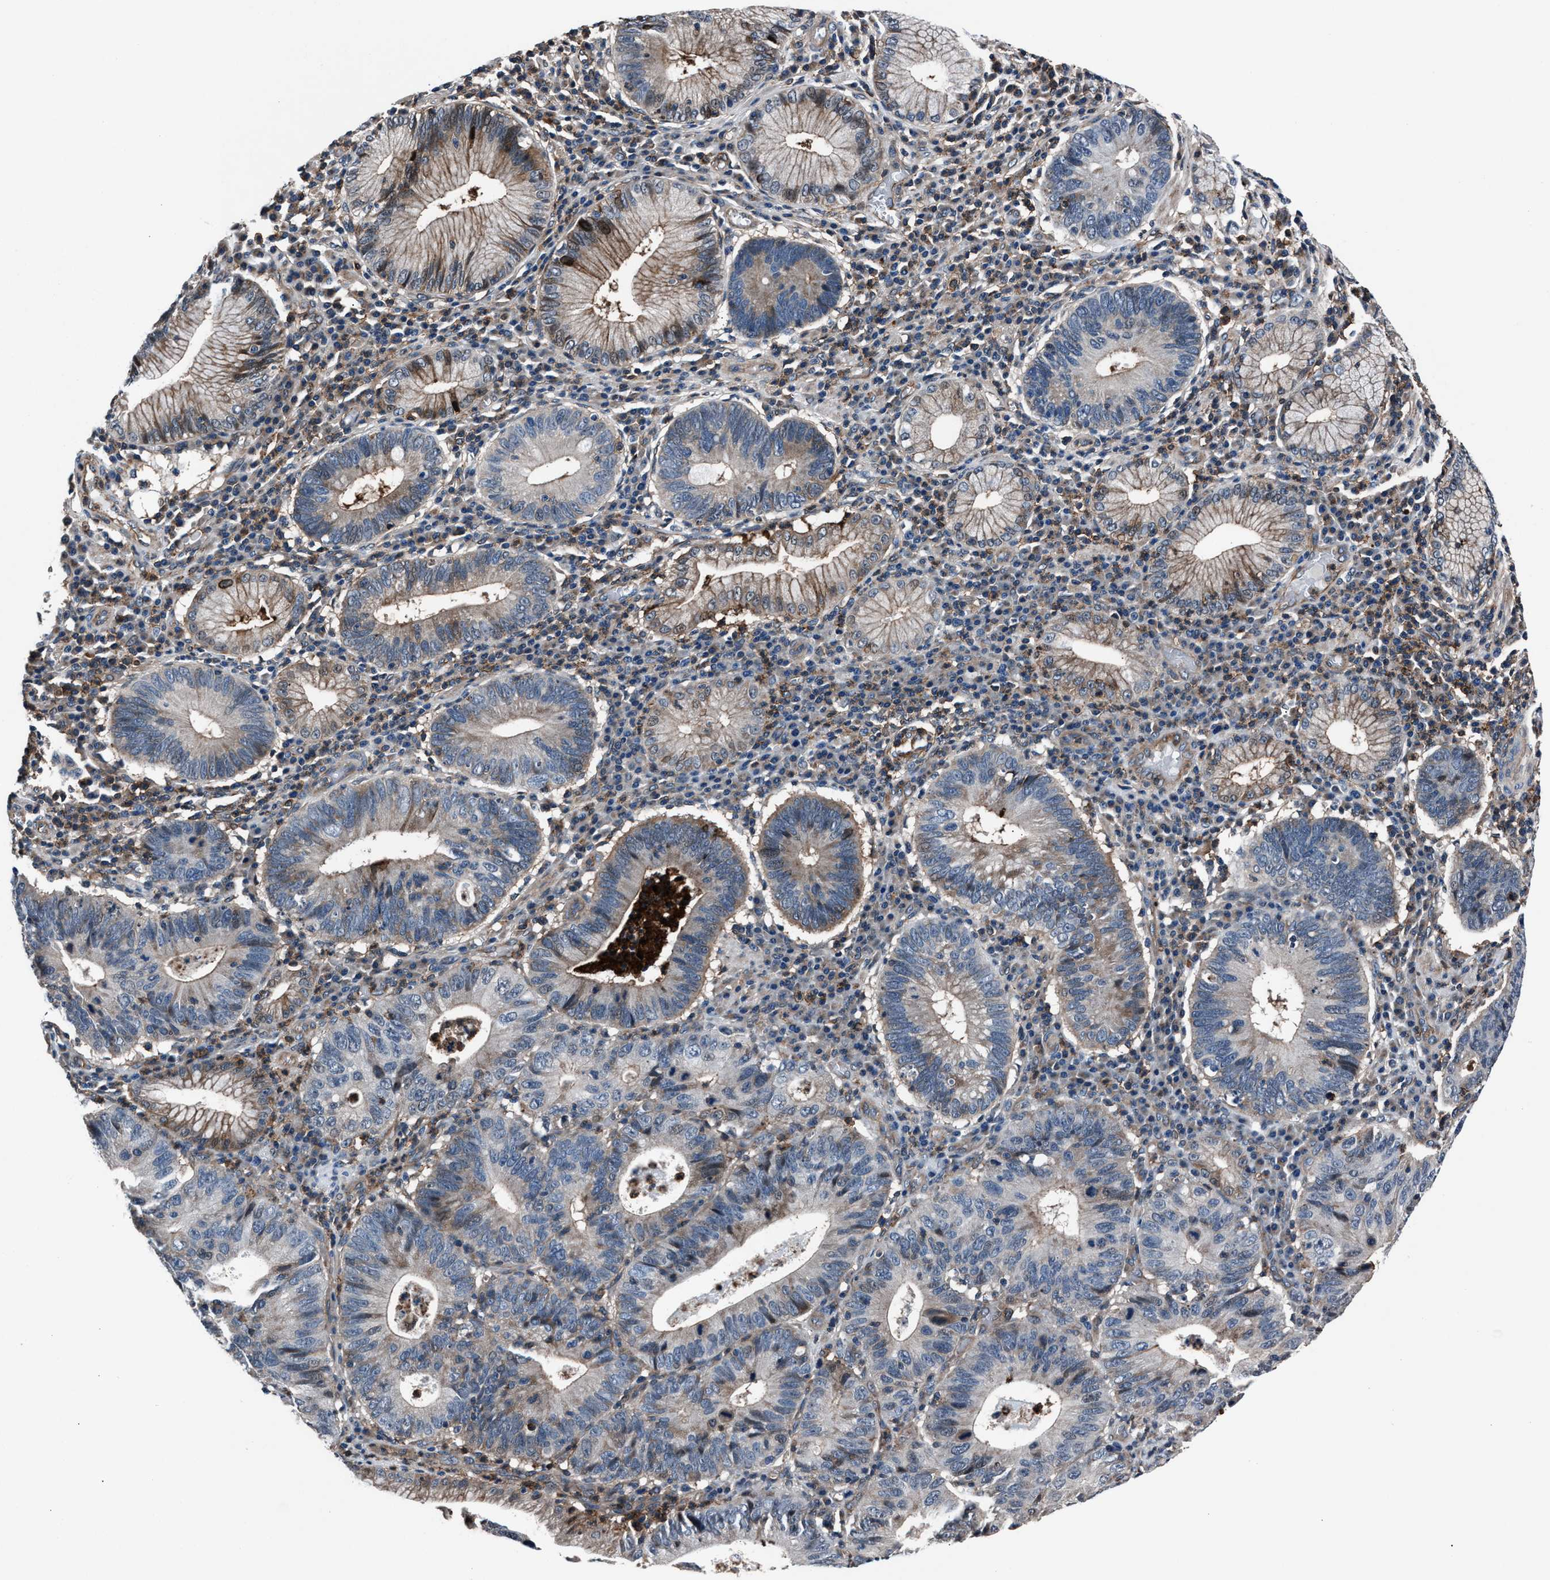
{"staining": {"intensity": "weak", "quantity": "<25%", "location": "cytoplasmic/membranous"}, "tissue": "stomach cancer", "cell_type": "Tumor cells", "image_type": "cancer", "snomed": [{"axis": "morphology", "description": "Adenocarcinoma, NOS"}, {"axis": "topography", "description": "Stomach"}], "caption": "Human stomach cancer stained for a protein using immunohistochemistry demonstrates no positivity in tumor cells.", "gene": "MFSD11", "patient": {"sex": "male", "age": 59}}